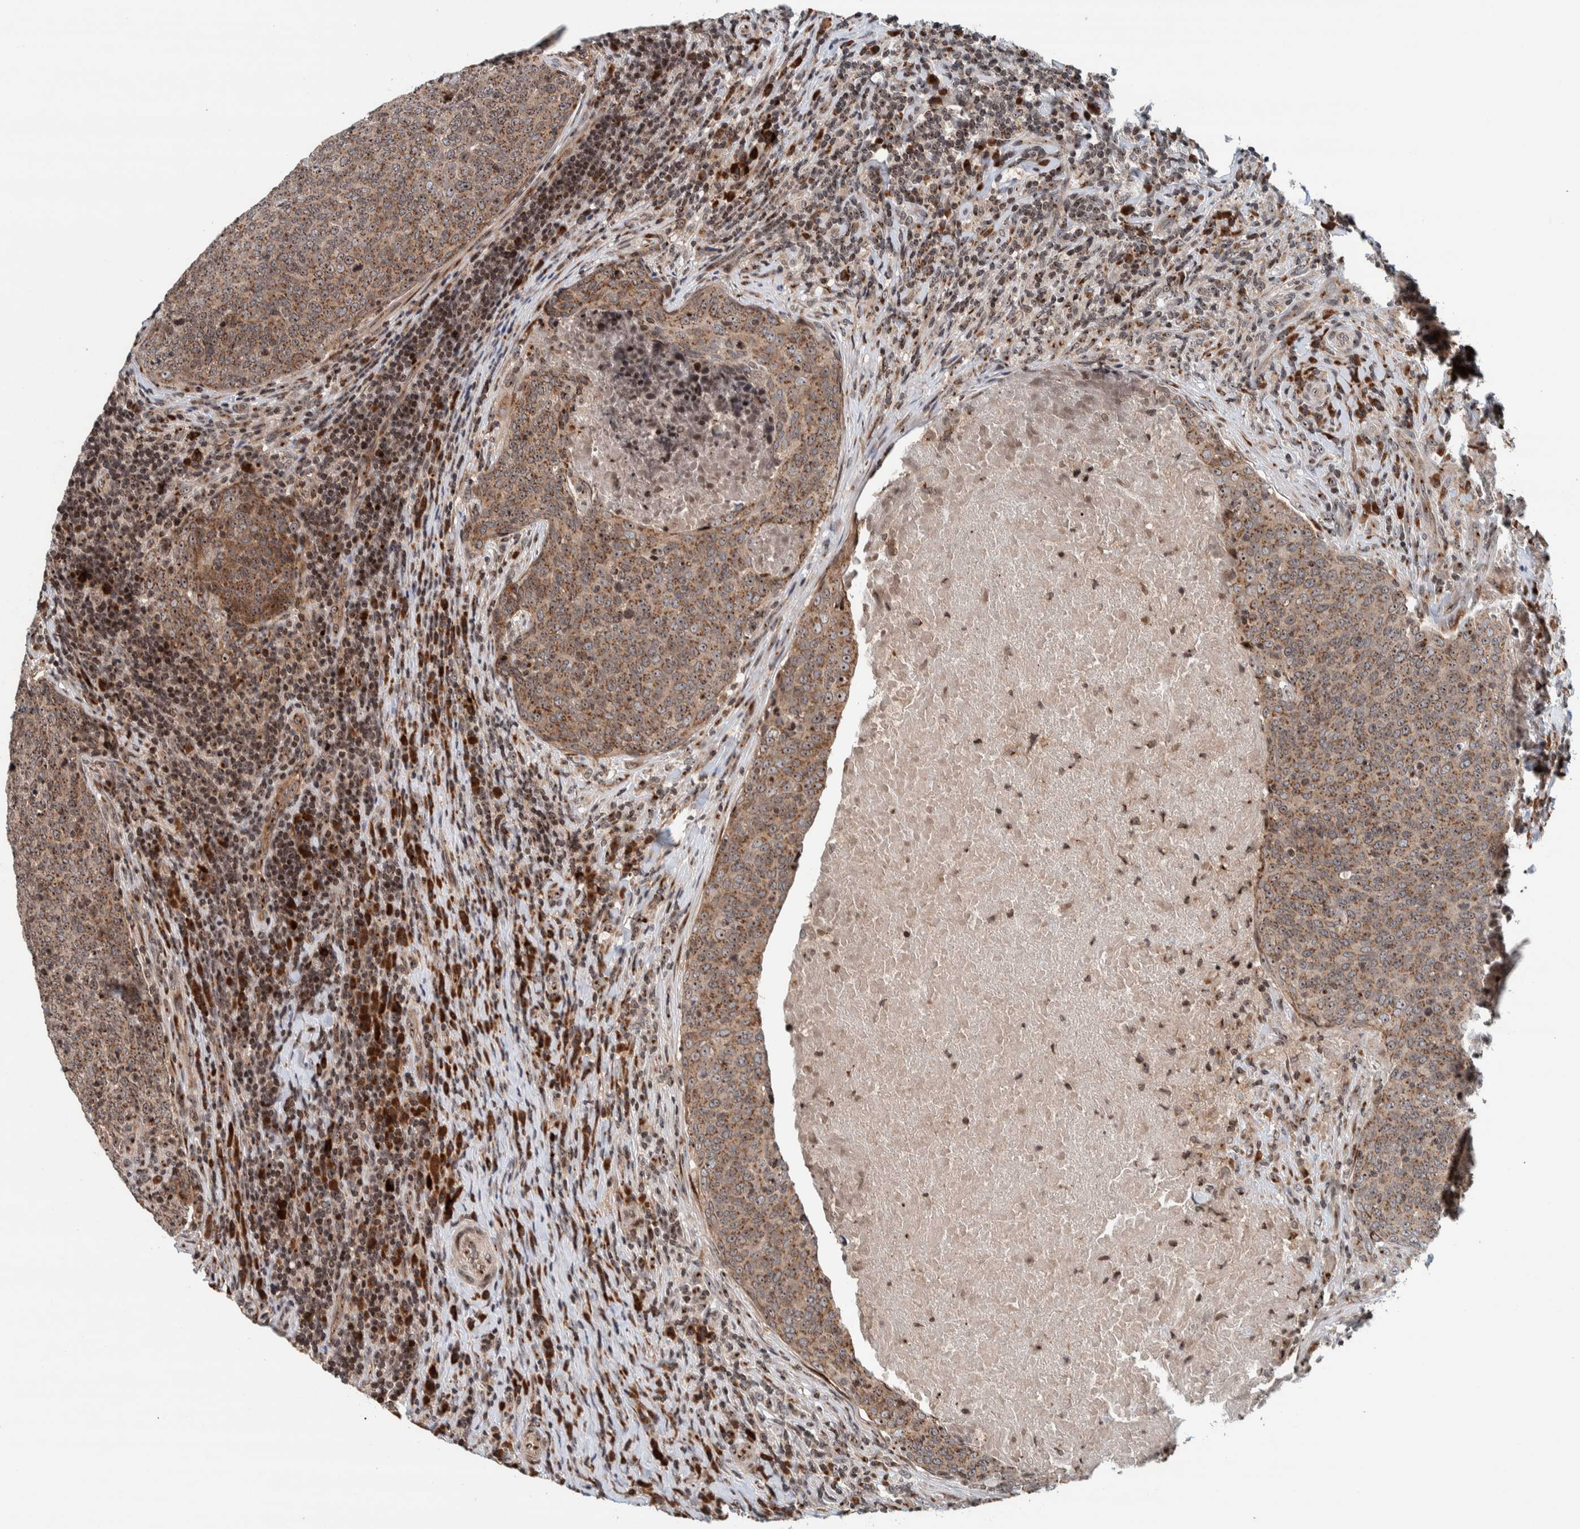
{"staining": {"intensity": "moderate", "quantity": ">75%", "location": "cytoplasmic/membranous,nuclear"}, "tissue": "head and neck cancer", "cell_type": "Tumor cells", "image_type": "cancer", "snomed": [{"axis": "morphology", "description": "Squamous cell carcinoma, NOS"}, {"axis": "morphology", "description": "Squamous cell carcinoma, metastatic, NOS"}, {"axis": "topography", "description": "Lymph node"}, {"axis": "topography", "description": "Head-Neck"}], "caption": "Head and neck squamous cell carcinoma was stained to show a protein in brown. There is medium levels of moderate cytoplasmic/membranous and nuclear expression in about >75% of tumor cells.", "gene": "CCDC182", "patient": {"sex": "male", "age": 62}}